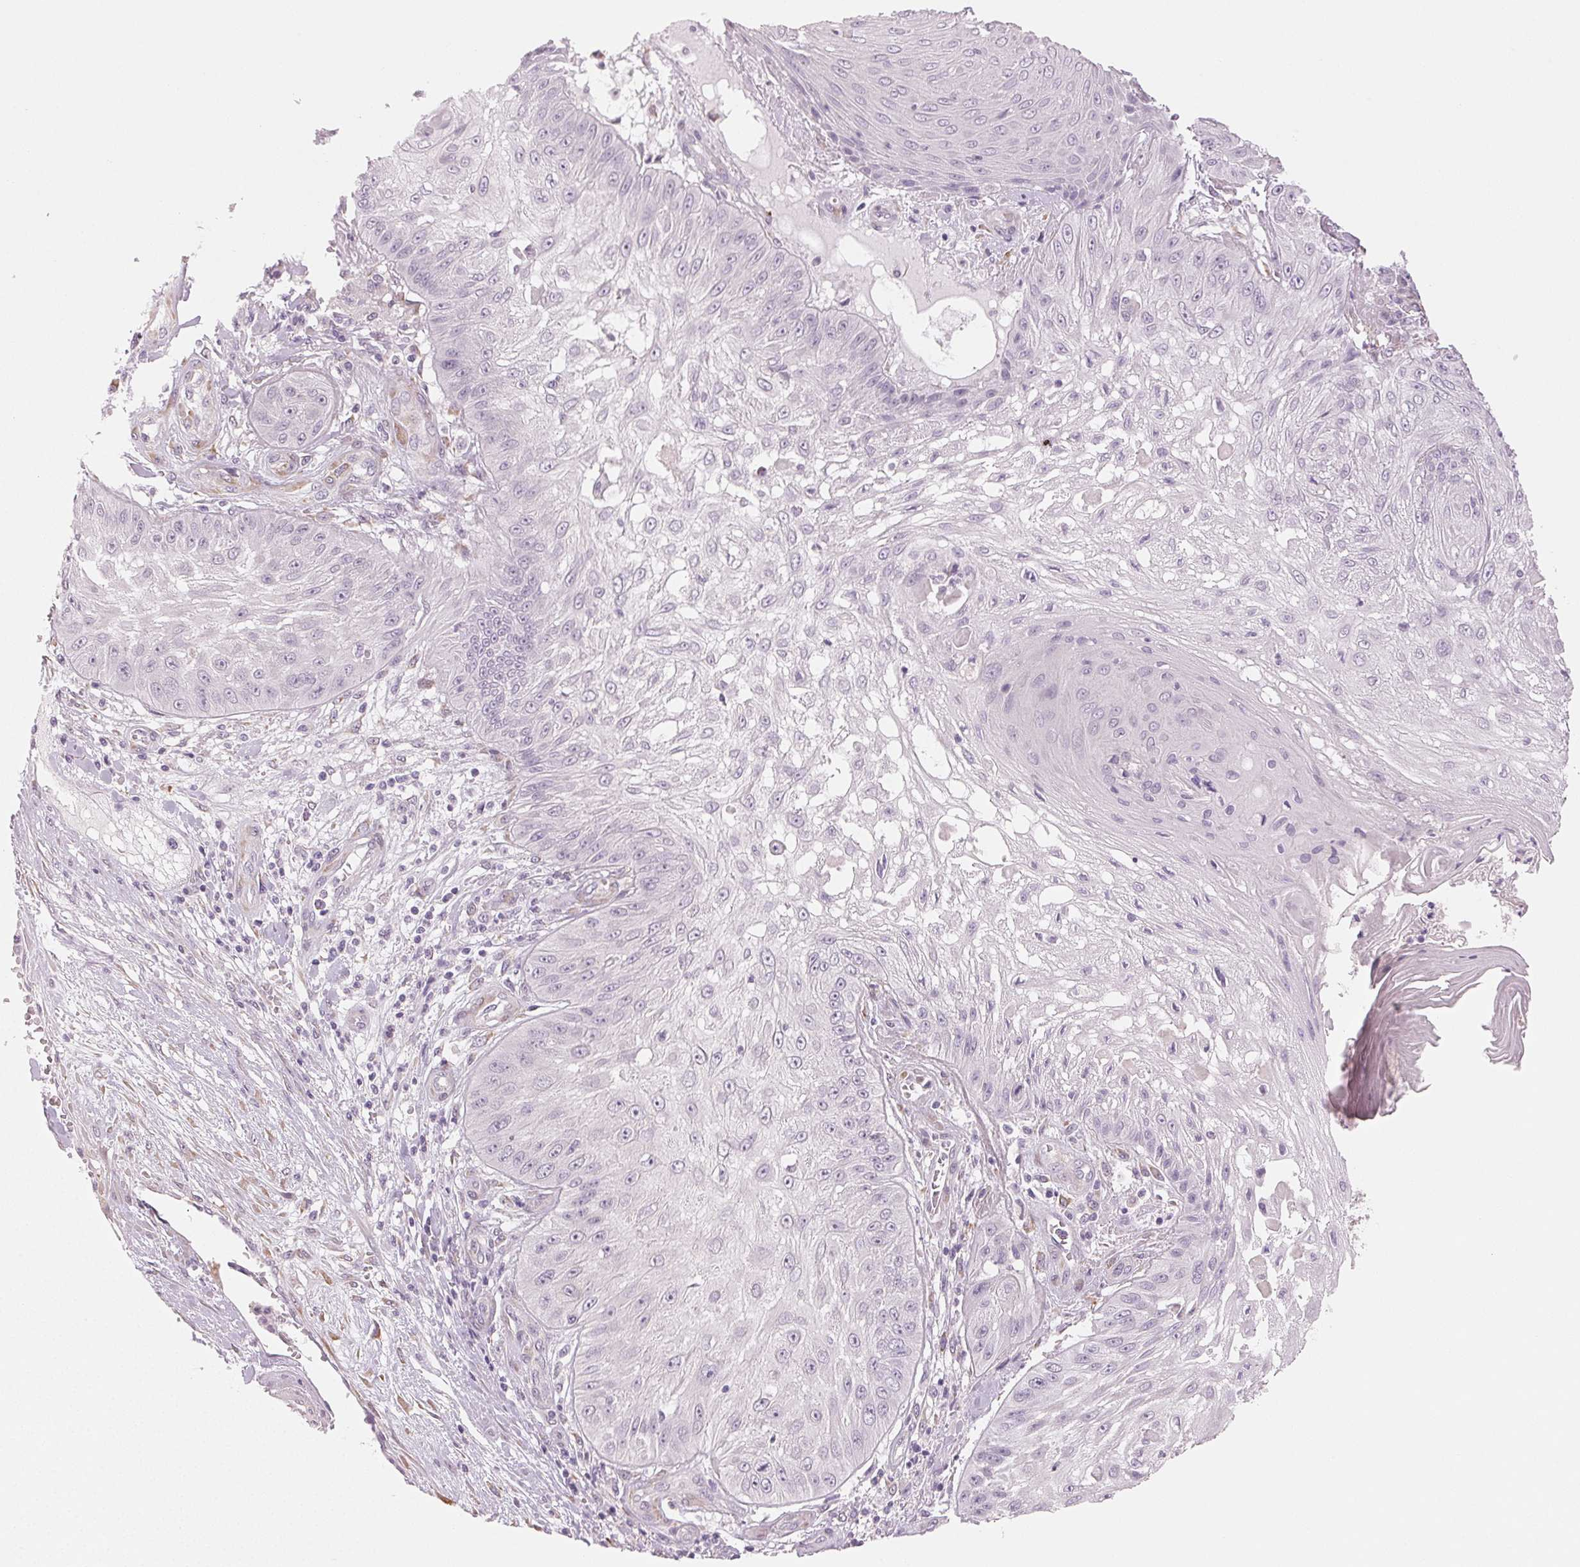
{"staining": {"intensity": "negative", "quantity": "none", "location": "none"}, "tissue": "skin cancer", "cell_type": "Tumor cells", "image_type": "cancer", "snomed": [{"axis": "morphology", "description": "Squamous cell carcinoma, NOS"}, {"axis": "topography", "description": "Skin"}], "caption": "Image shows no significant protein staining in tumor cells of skin squamous cell carcinoma. (DAB (3,3'-diaminobenzidine) IHC, high magnification).", "gene": "MAP1LC3A", "patient": {"sex": "male", "age": 70}}